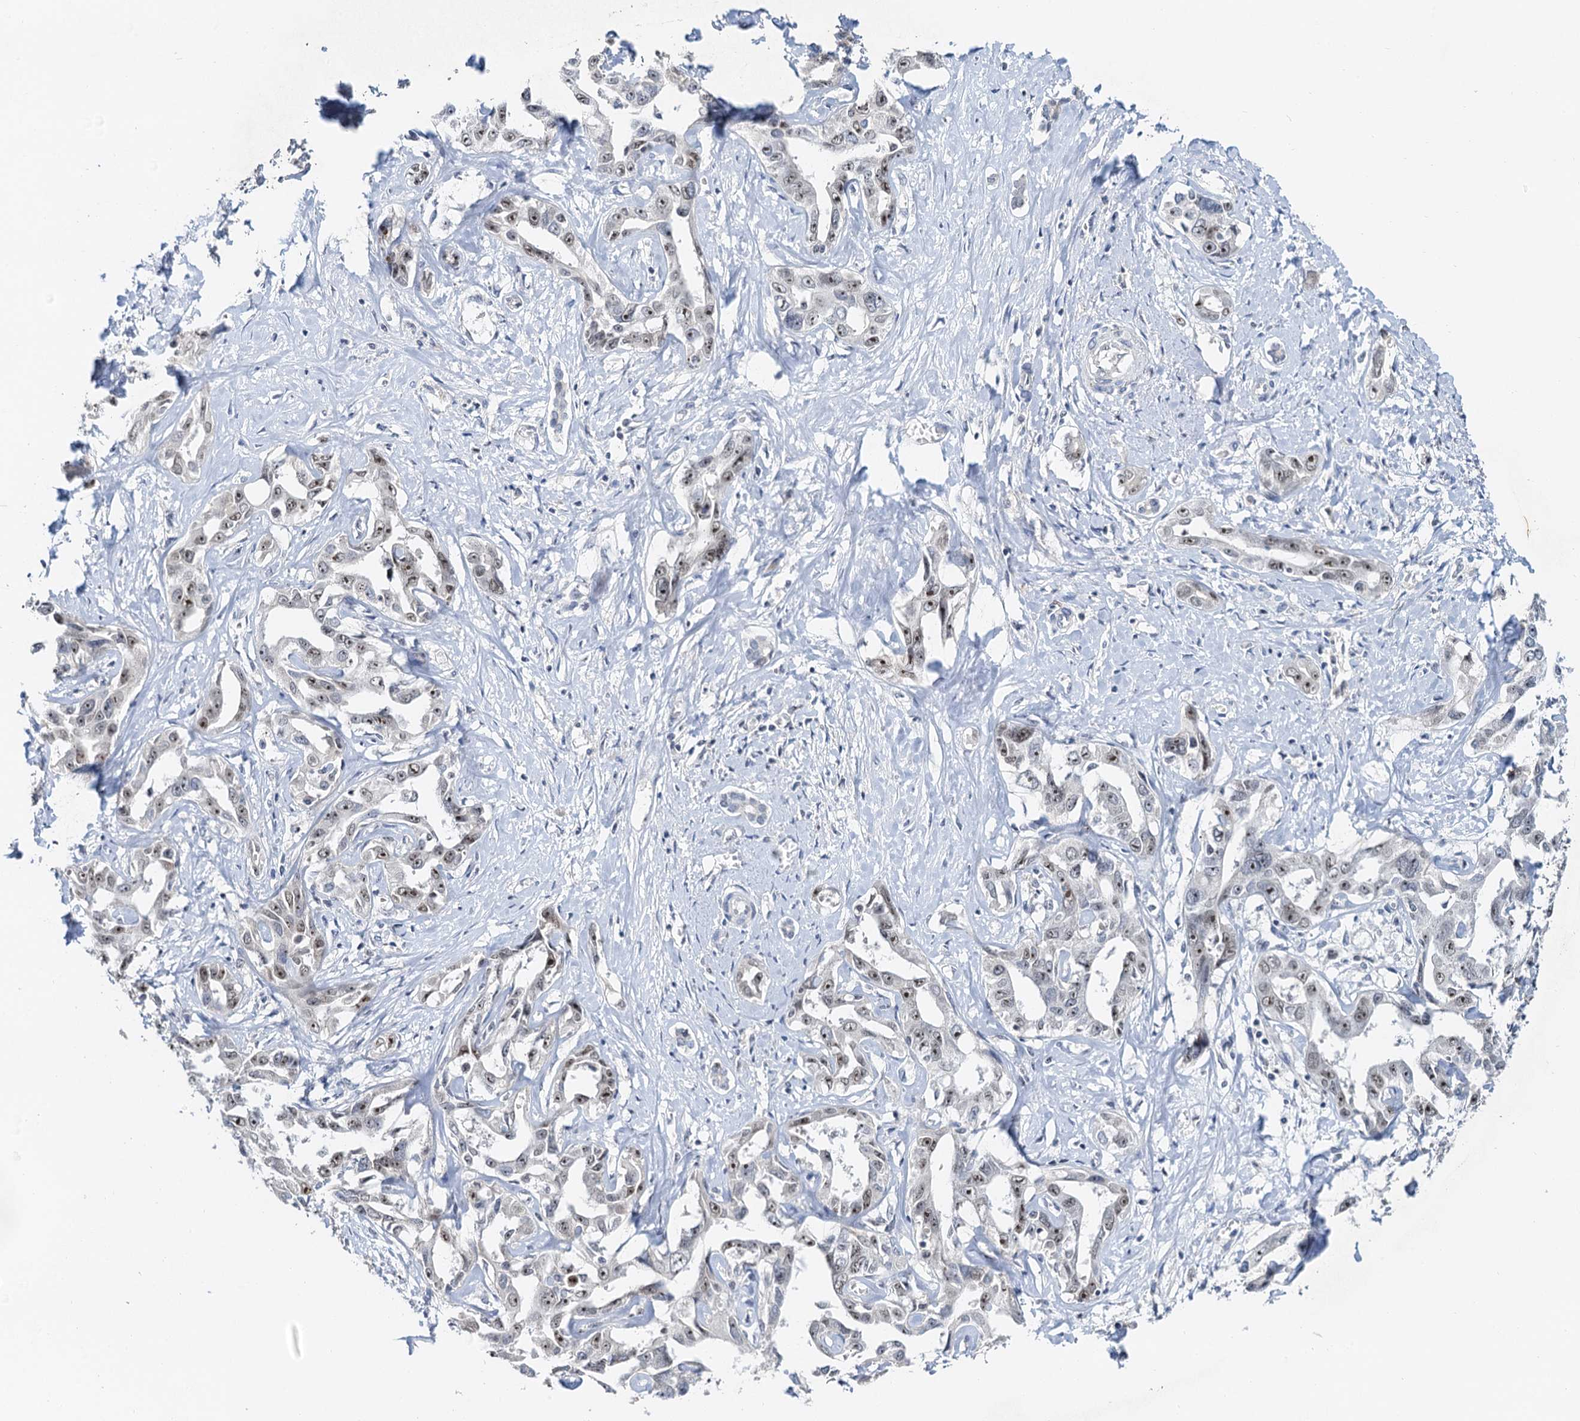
{"staining": {"intensity": "weak", "quantity": ">75%", "location": "nuclear"}, "tissue": "liver cancer", "cell_type": "Tumor cells", "image_type": "cancer", "snomed": [{"axis": "morphology", "description": "Cholangiocarcinoma"}, {"axis": "topography", "description": "Liver"}], "caption": "An immunohistochemistry (IHC) histopathology image of neoplastic tissue is shown. Protein staining in brown labels weak nuclear positivity in cholangiocarcinoma (liver) within tumor cells. (Stains: DAB in brown, nuclei in blue, Microscopy: brightfield microscopy at high magnification).", "gene": "NOP2", "patient": {"sex": "male", "age": 59}}